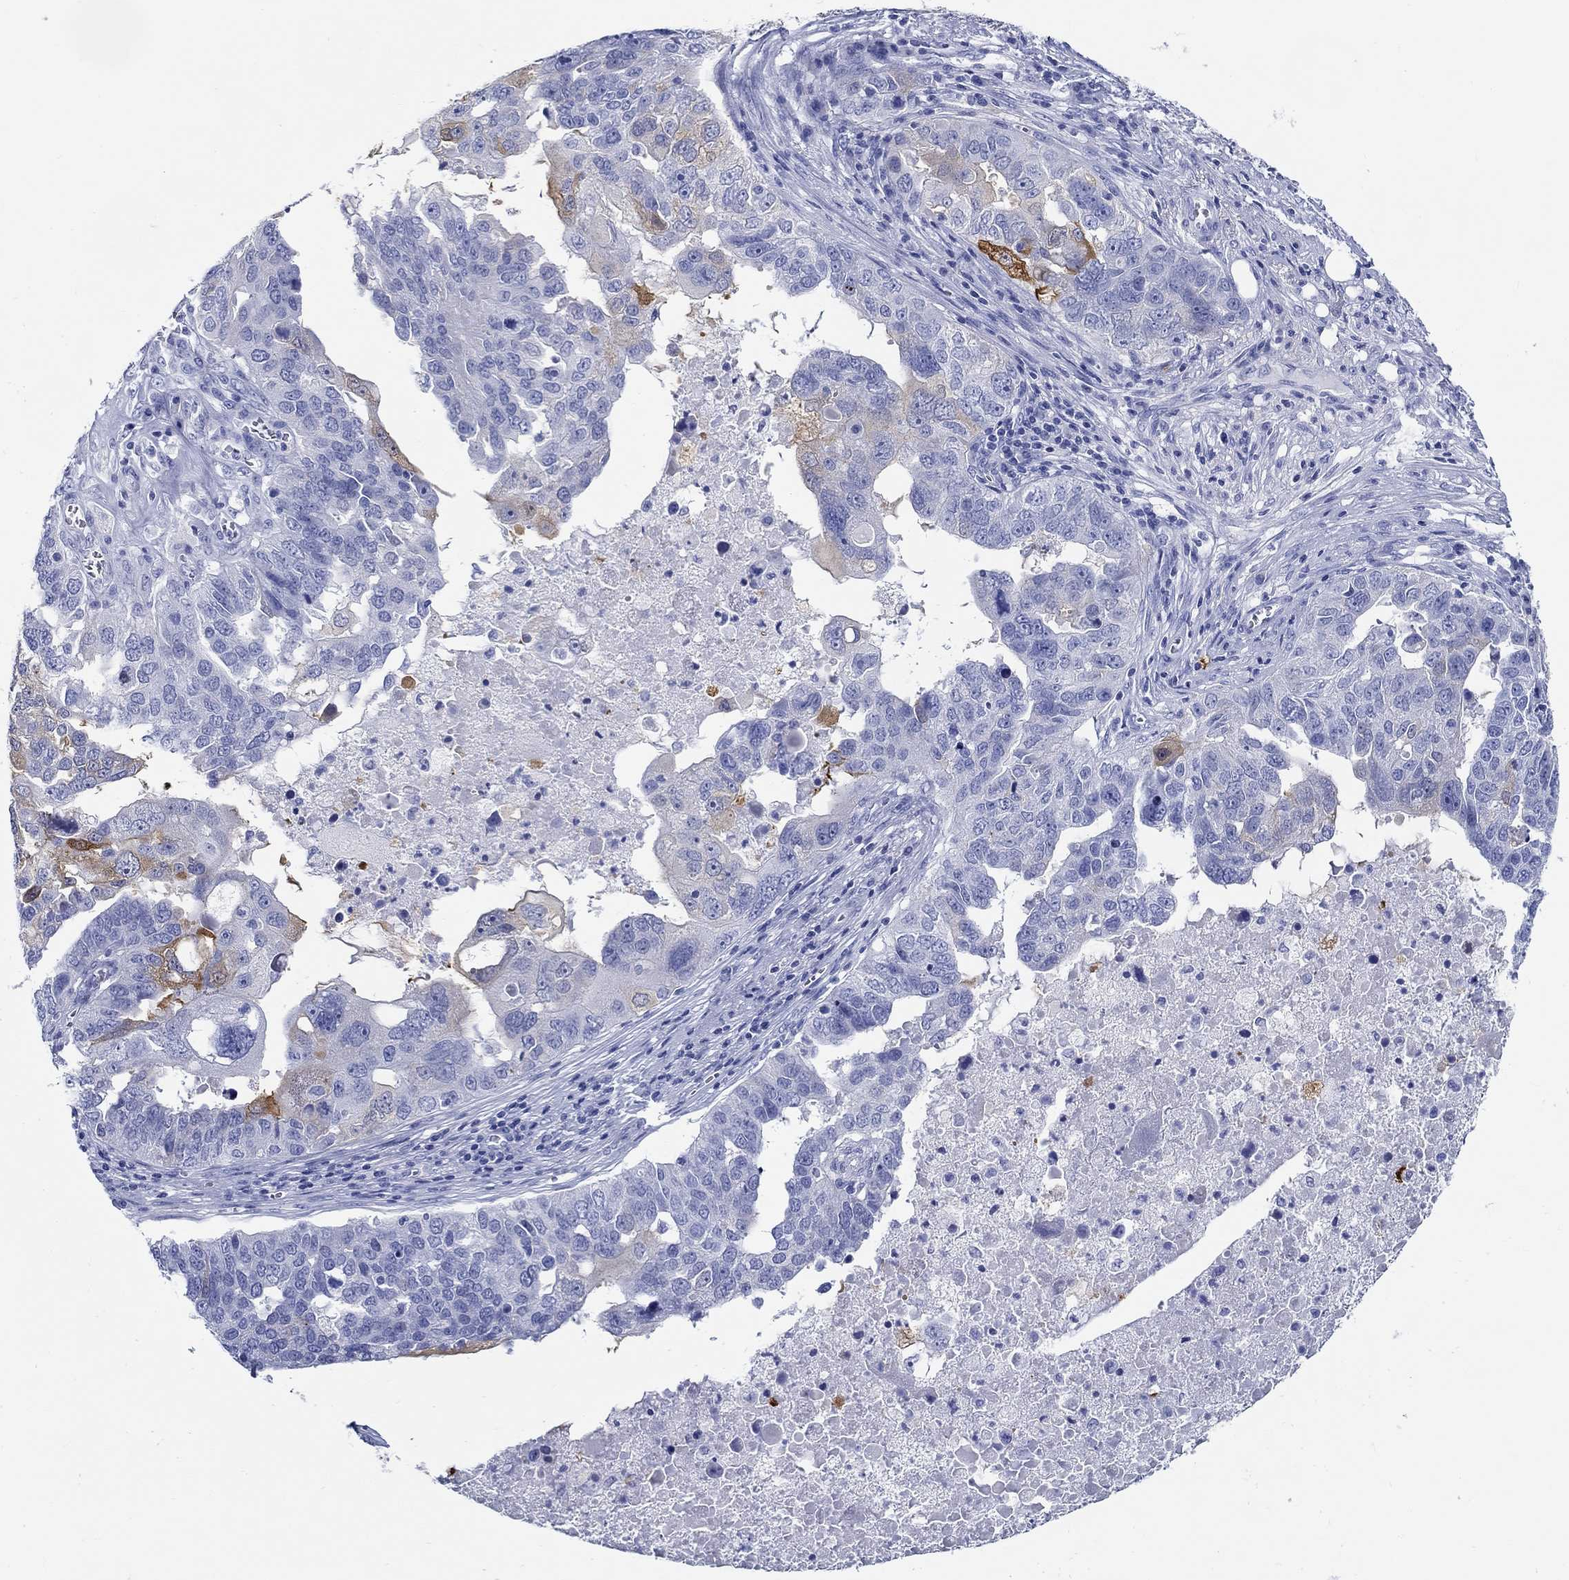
{"staining": {"intensity": "strong", "quantity": "<25%", "location": "cytoplasmic/membranous"}, "tissue": "ovarian cancer", "cell_type": "Tumor cells", "image_type": "cancer", "snomed": [{"axis": "morphology", "description": "Carcinoma, endometroid"}, {"axis": "topography", "description": "Soft tissue"}, {"axis": "topography", "description": "Ovary"}], "caption": "A medium amount of strong cytoplasmic/membranous positivity is identified in about <25% of tumor cells in ovarian cancer tissue.", "gene": "FBXO2", "patient": {"sex": "female", "age": 52}}